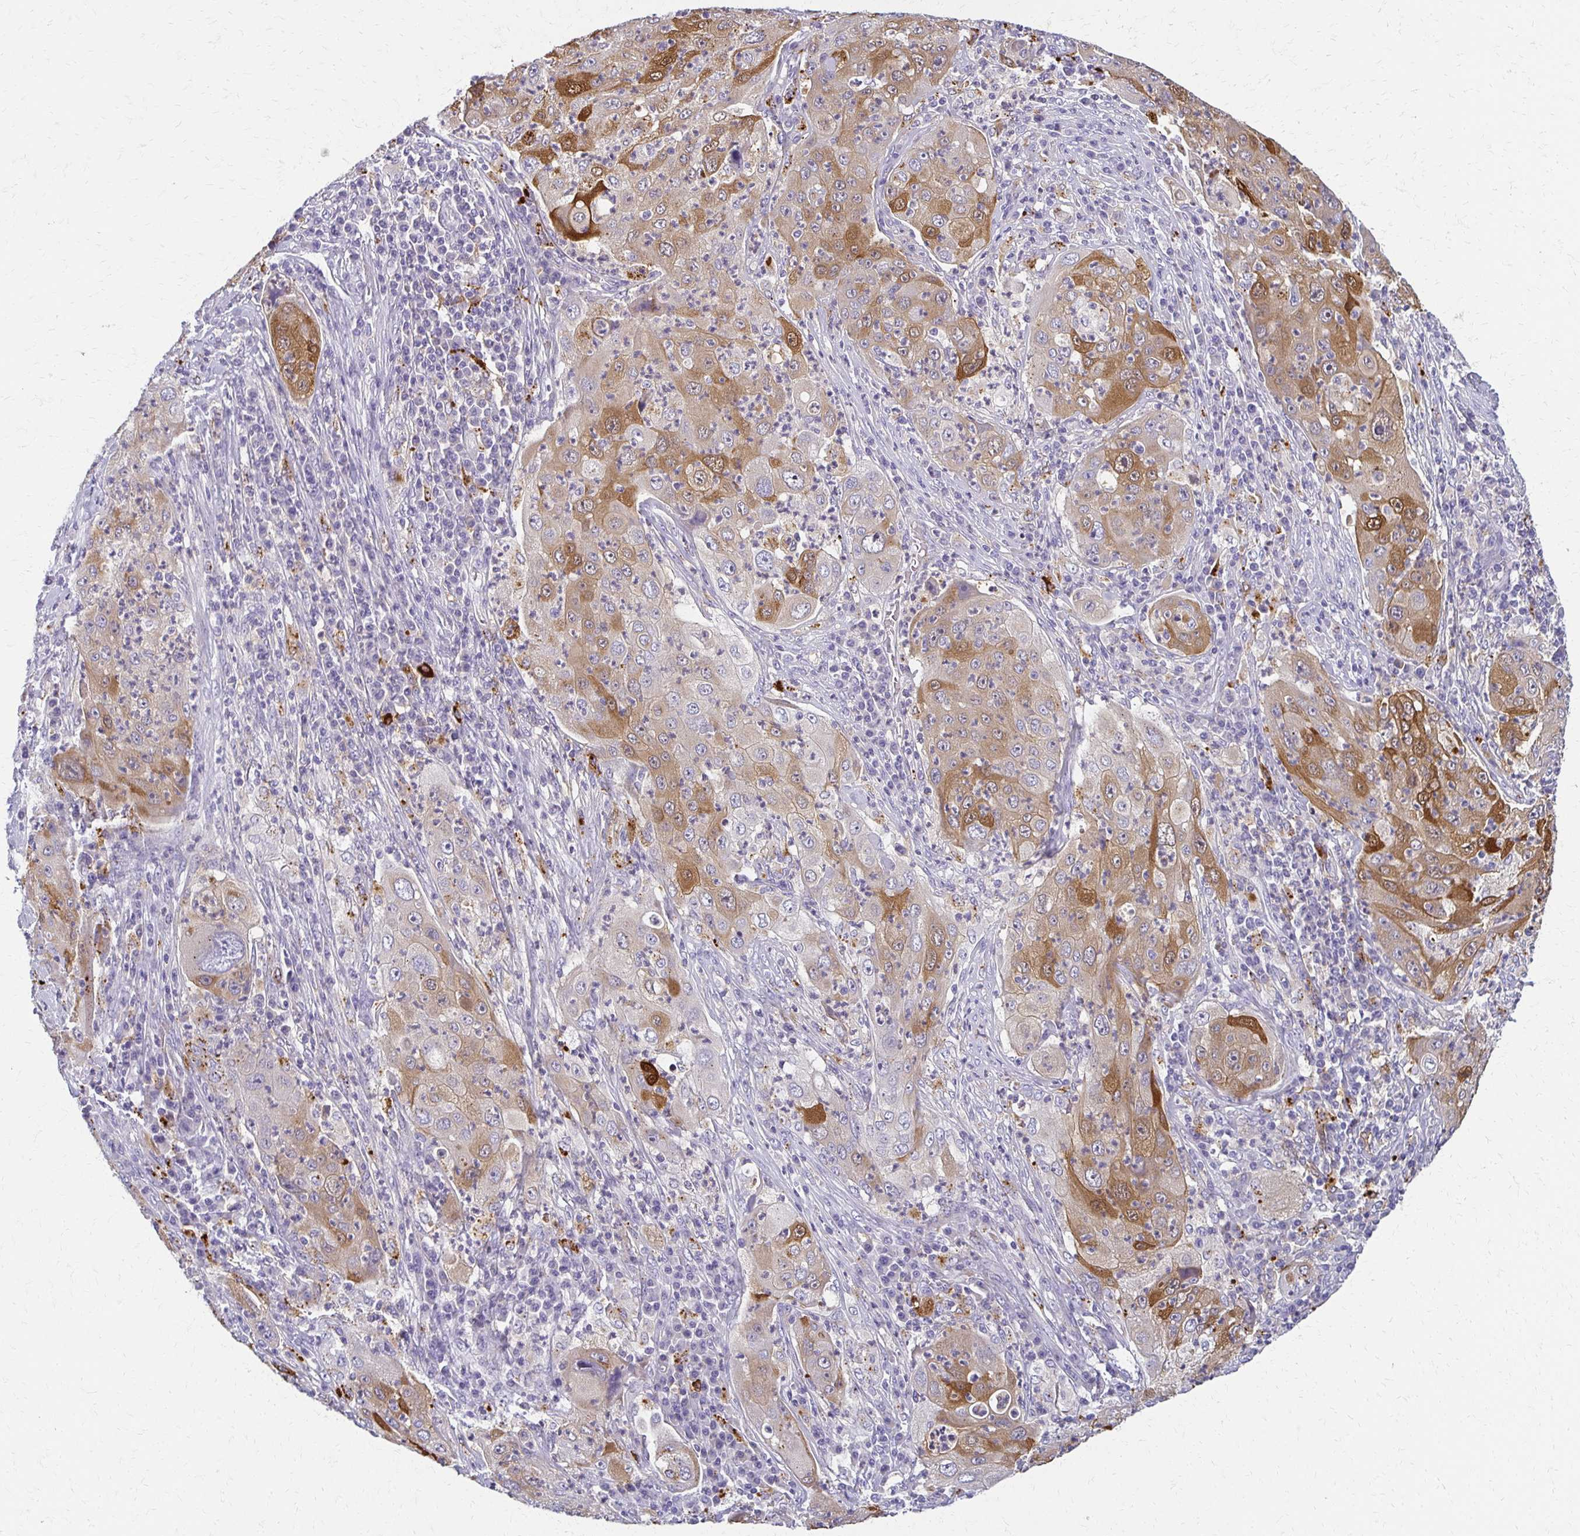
{"staining": {"intensity": "moderate", "quantity": "25%-75%", "location": "cytoplasmic/membranous"}, "tissue": "lung cancer", "cell_type": "Tumor cells", "image_type": "cancer", "snomed": [{"axis": "morphology", "description": "Squamous cell carcinoma, NOS"}, {"axis": "topography", "description": "Lung"}], "caption": "Lung cancer (squamous cell carcinoma) stained for a protein demonstrates moderate cytoplasmic/membranous positivity in tumor cells.", "gene": "BBS12", "patient": {"sex": "female", "age": 59}}